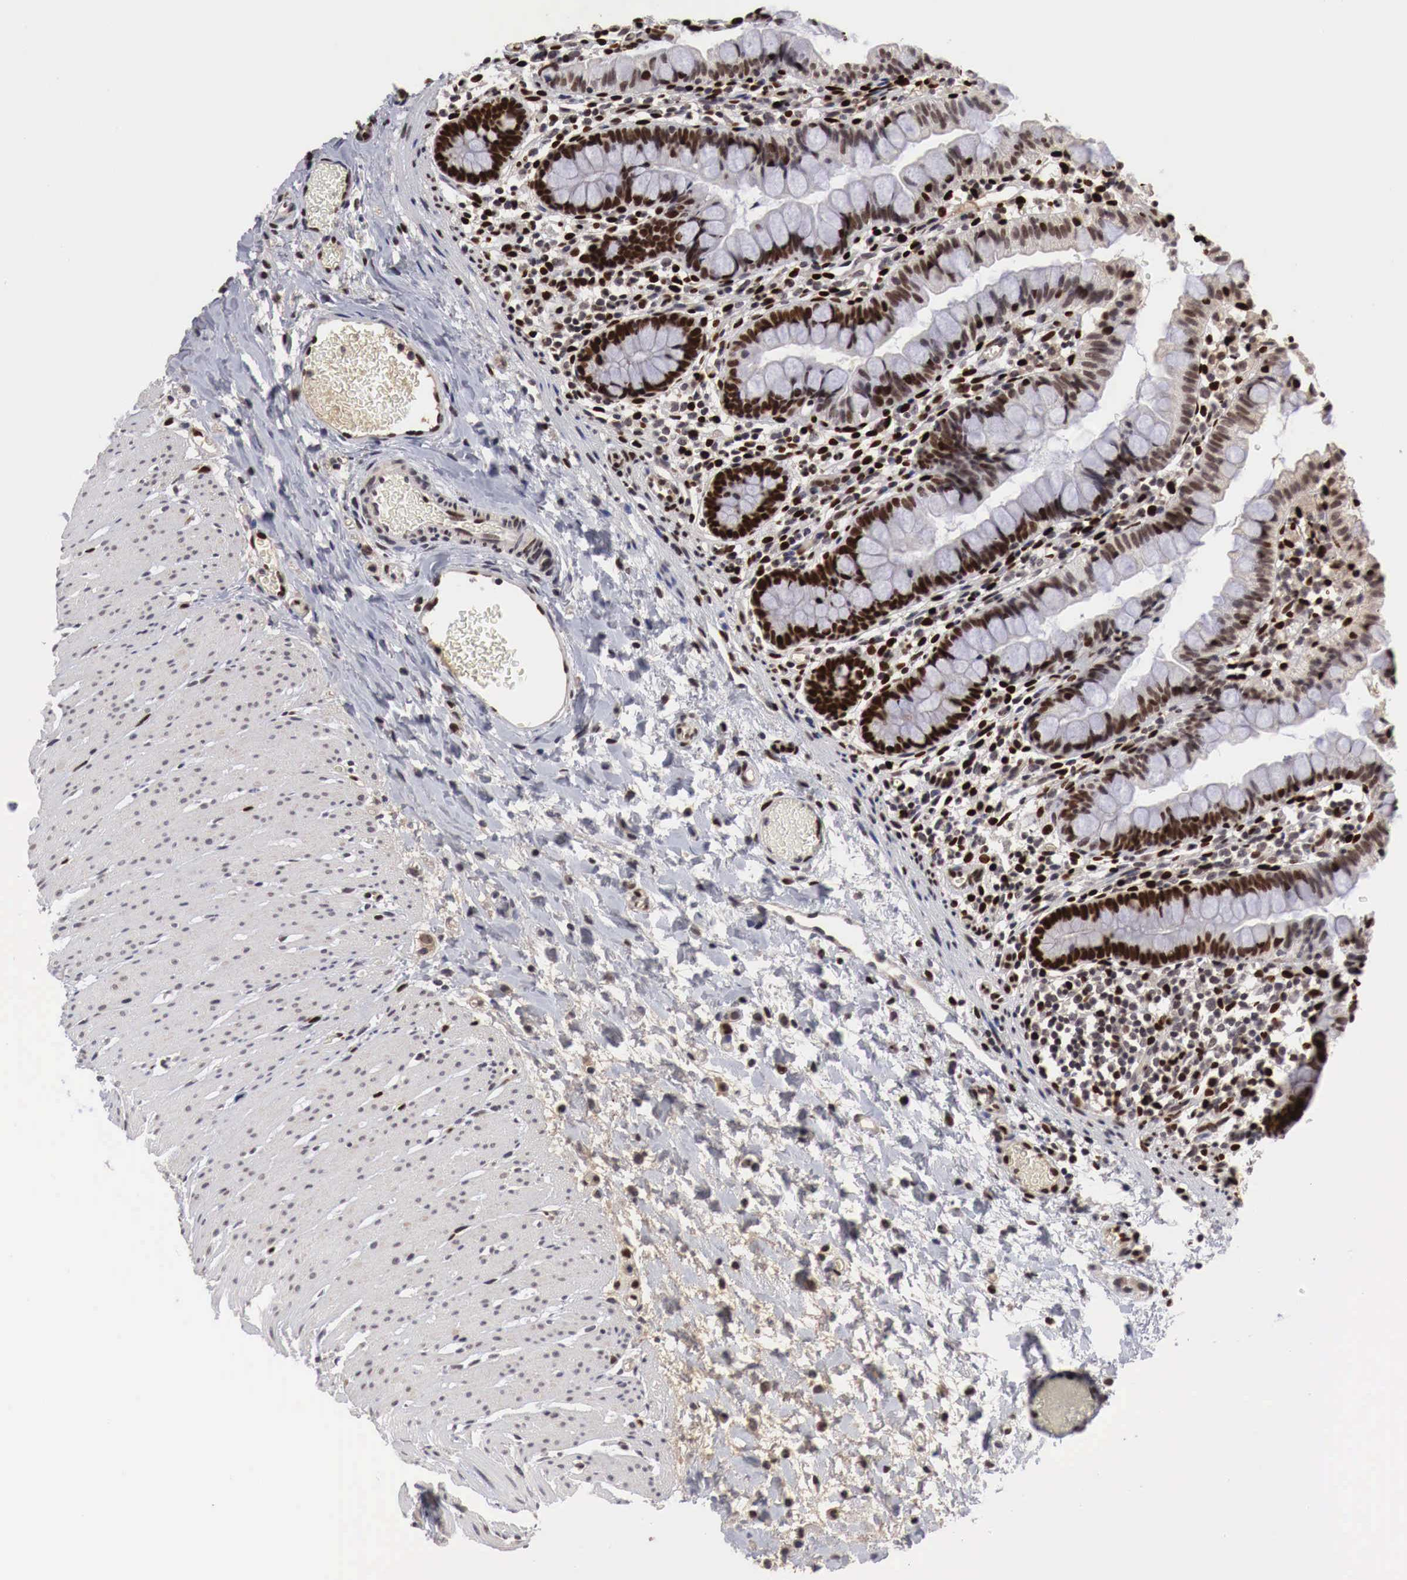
{"staining": {"intensity": "strong", "quantity": ">75%", "location": "nuclear"}, "tissue": "small intestine", "cell_type": "Glandular cells", "image_type": "normal", "snomed": [{"axis": "morphology", "description": "Normal tissue, NOS"}, {"axis": "topography", "description": "Small intestine"}], "caption": "Small intestine stained with DAB (3,3'-diaminobenzidine) immunohistochemistry shows high levels of strong nuclear expression in approximately >75% of glandular cells. The protein of interest is shown in brown color, while the nuclei are stained blue.", "gene": "DACH2", "patient": {"sex": "male", "age": 1}}